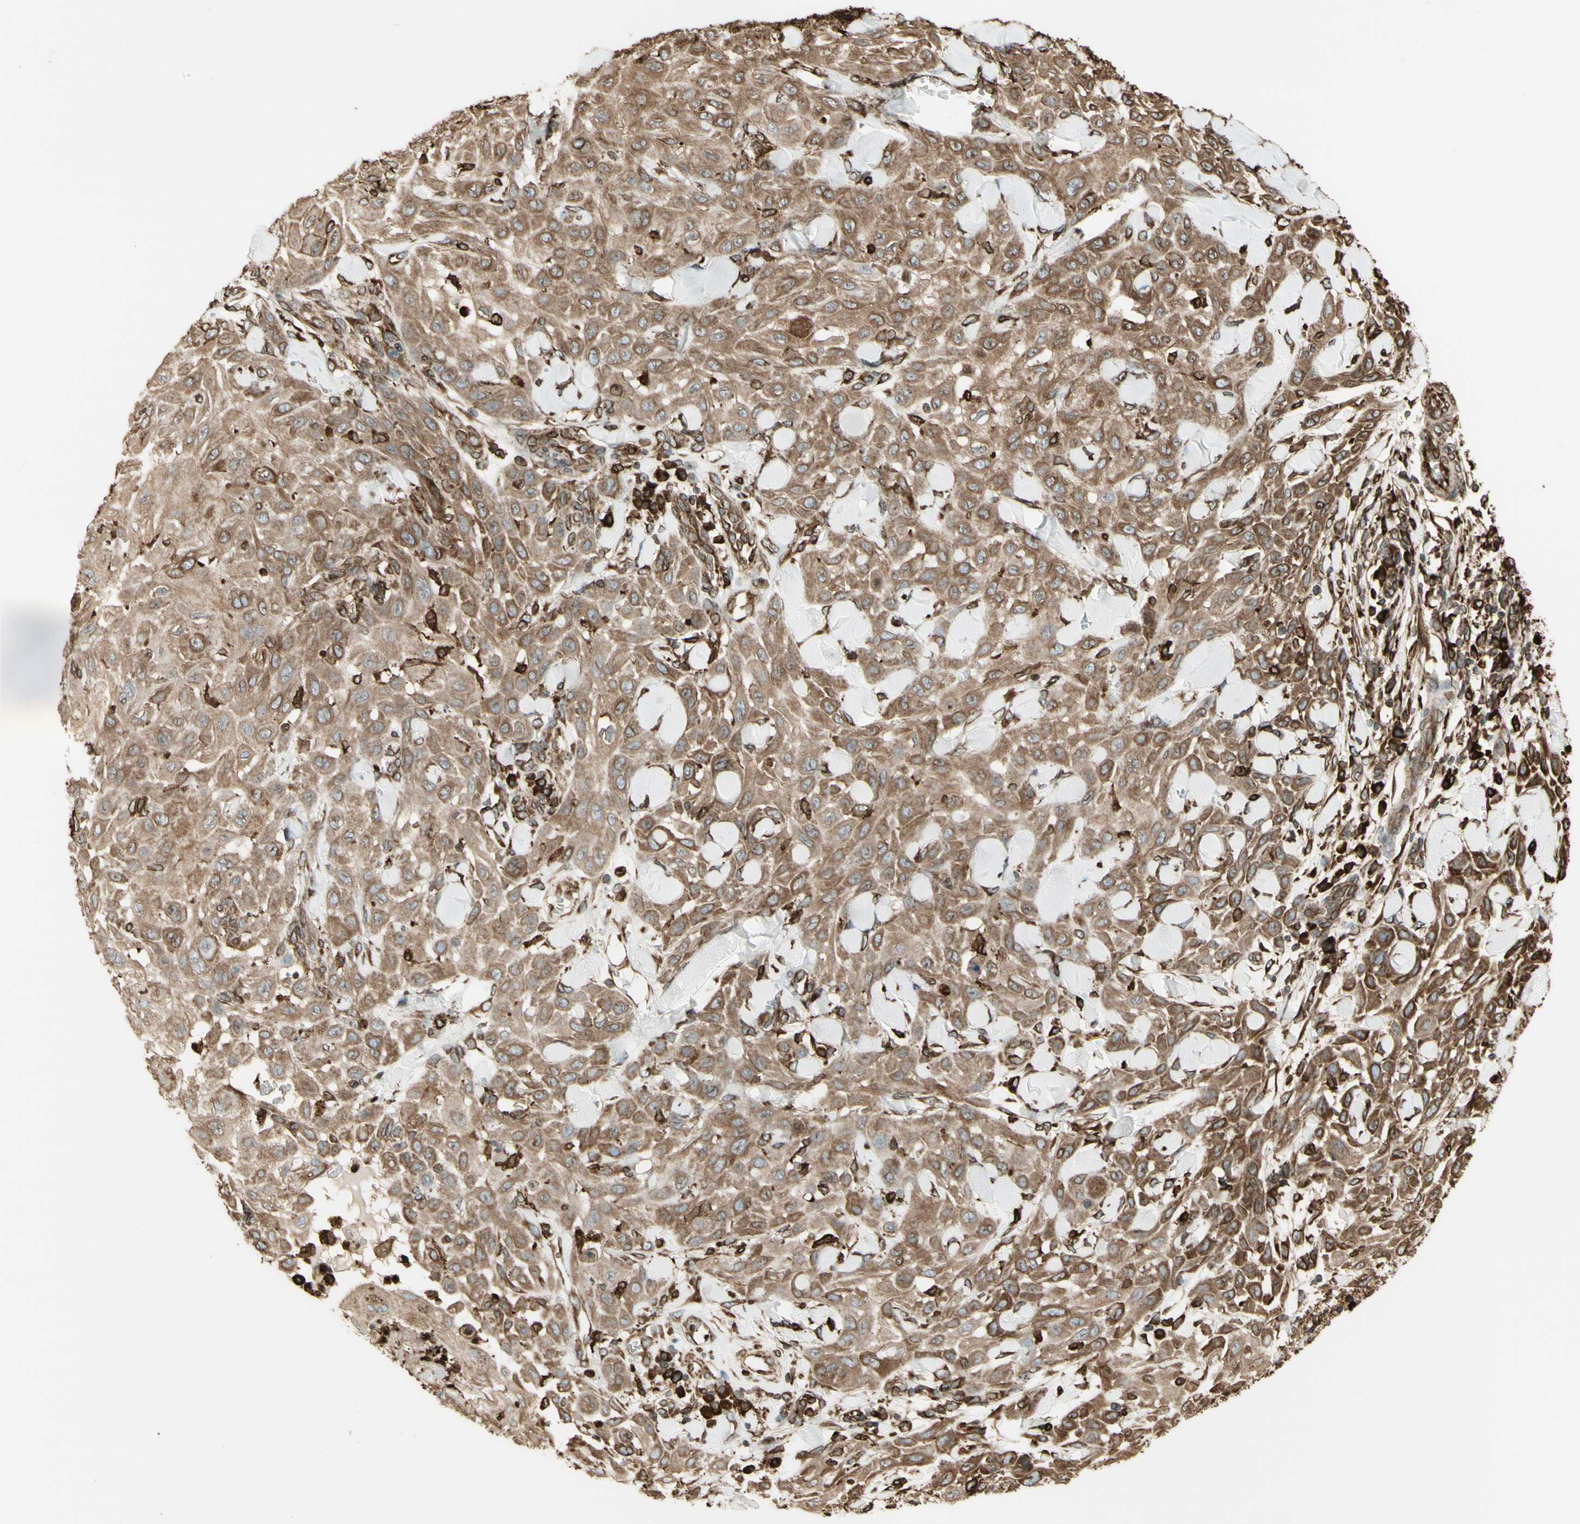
{"staining": {"intensity": "weak", "quantity": ">75%", "location": "cytoplasmic/membranous"}, "tissue": "skin cancer", "cell_type": "Tumor cells", "image_type": "cancer", "snomed": [{"axis": "morphology", "description": "Squamous cell carcinoma, NOS"}, {"axis": "topography", "description": "Skin"}], "caption": "The immunohistochemical stain highlights weak cytoplasmic/membranous staining in tumor cells of skin cancer tissue.", "gene": "CANX", "patient": {"sex": "male", "age": 24}}